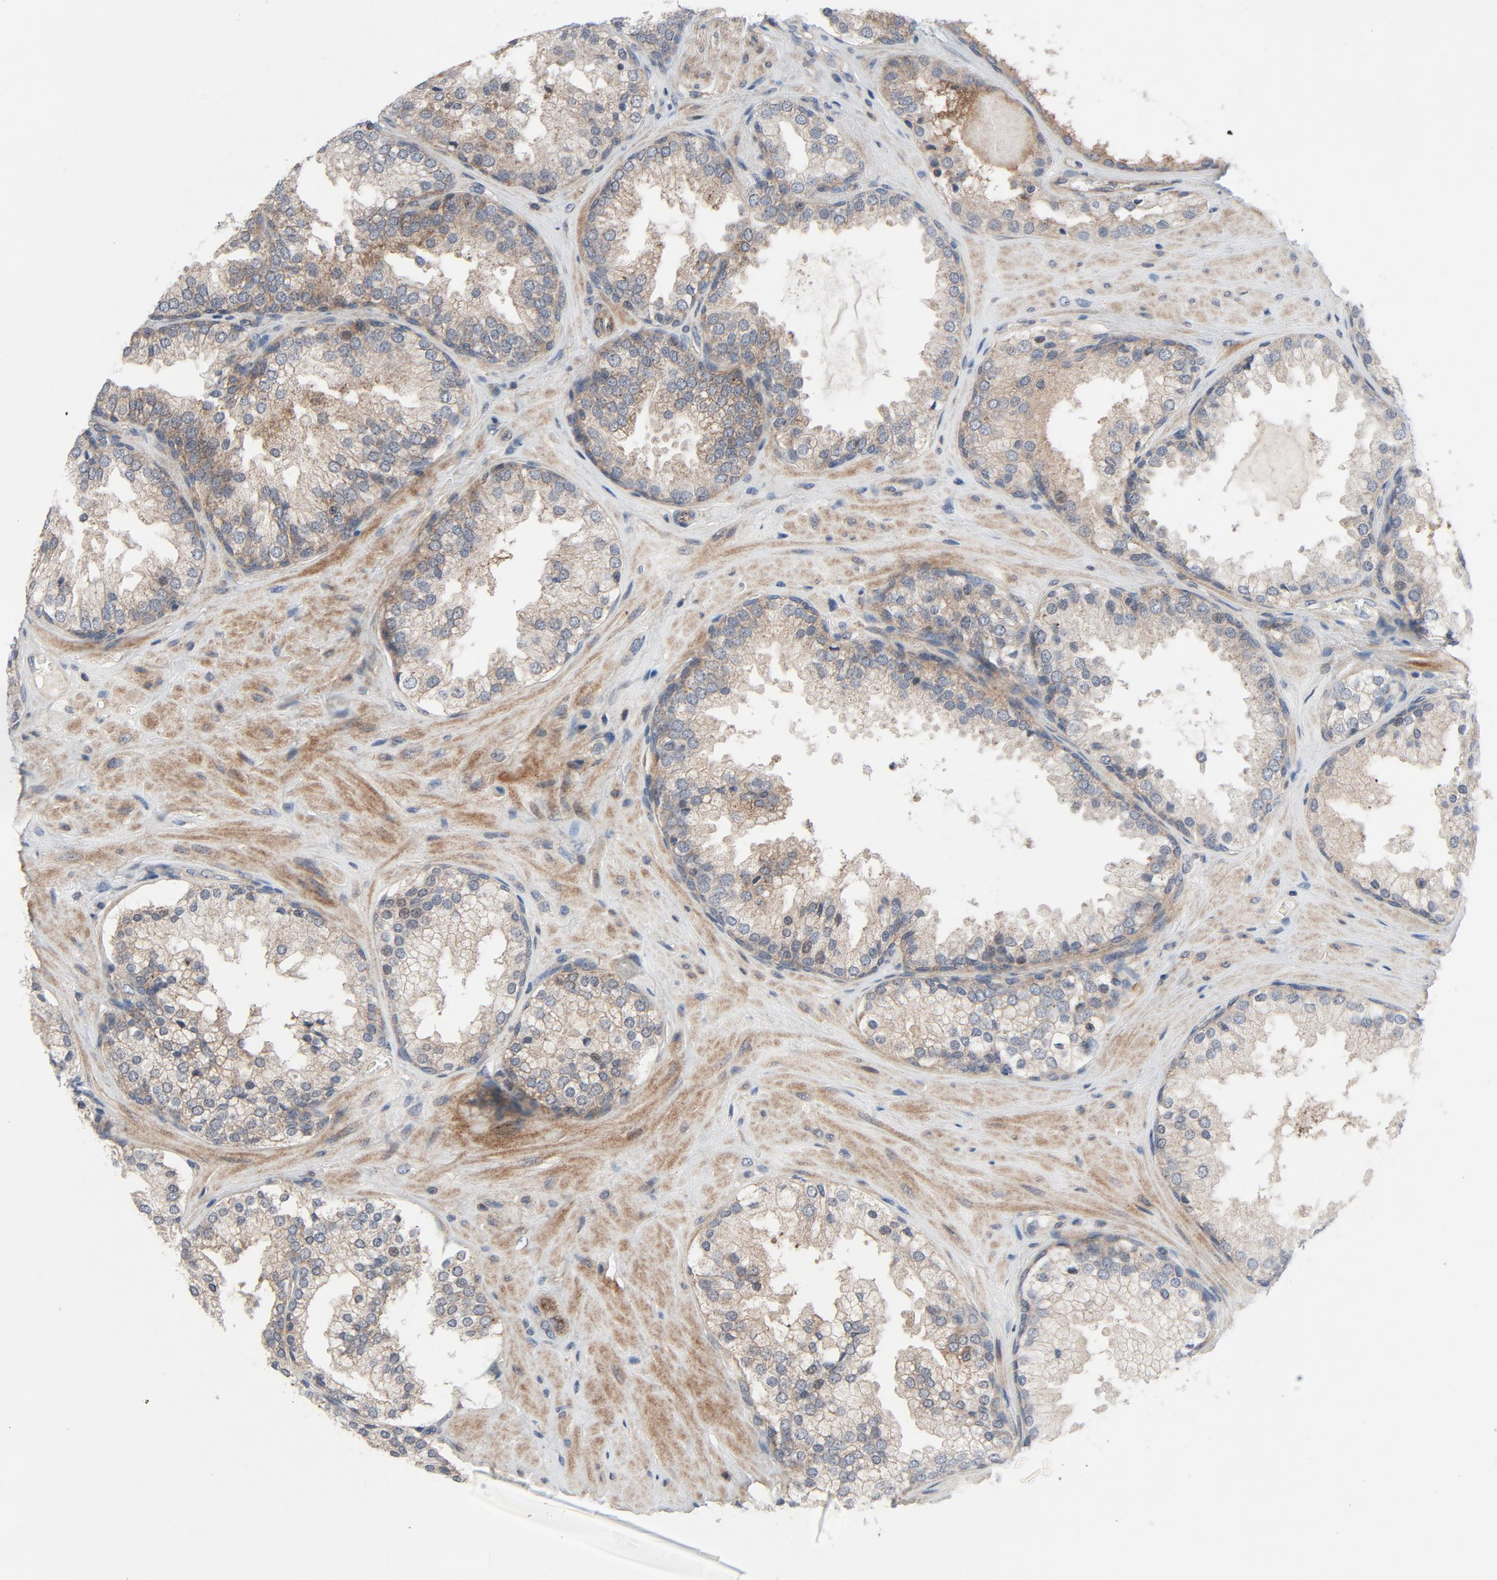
{"staining": {"intensity": "moderate", "quantity": ">75%", "location": "cytoplasmic/membranous"}, "tissue": "prostate cancer", "cell_type": "Tumor cells", "image_type": "cancer", "snomed": [{"axis": "morphology", "description": "Adenocarcinoma, High grade"}, {"axis": "topography", "description": "Prostate"}], "caption": "Prostate high-grade adenocarcinoma tissue exhibits moderate cytoplasmic/membranous expression in approximately >75% of tumor cells", "gene": "TSG101", "patient": {"sex": "male", "age": 70}}